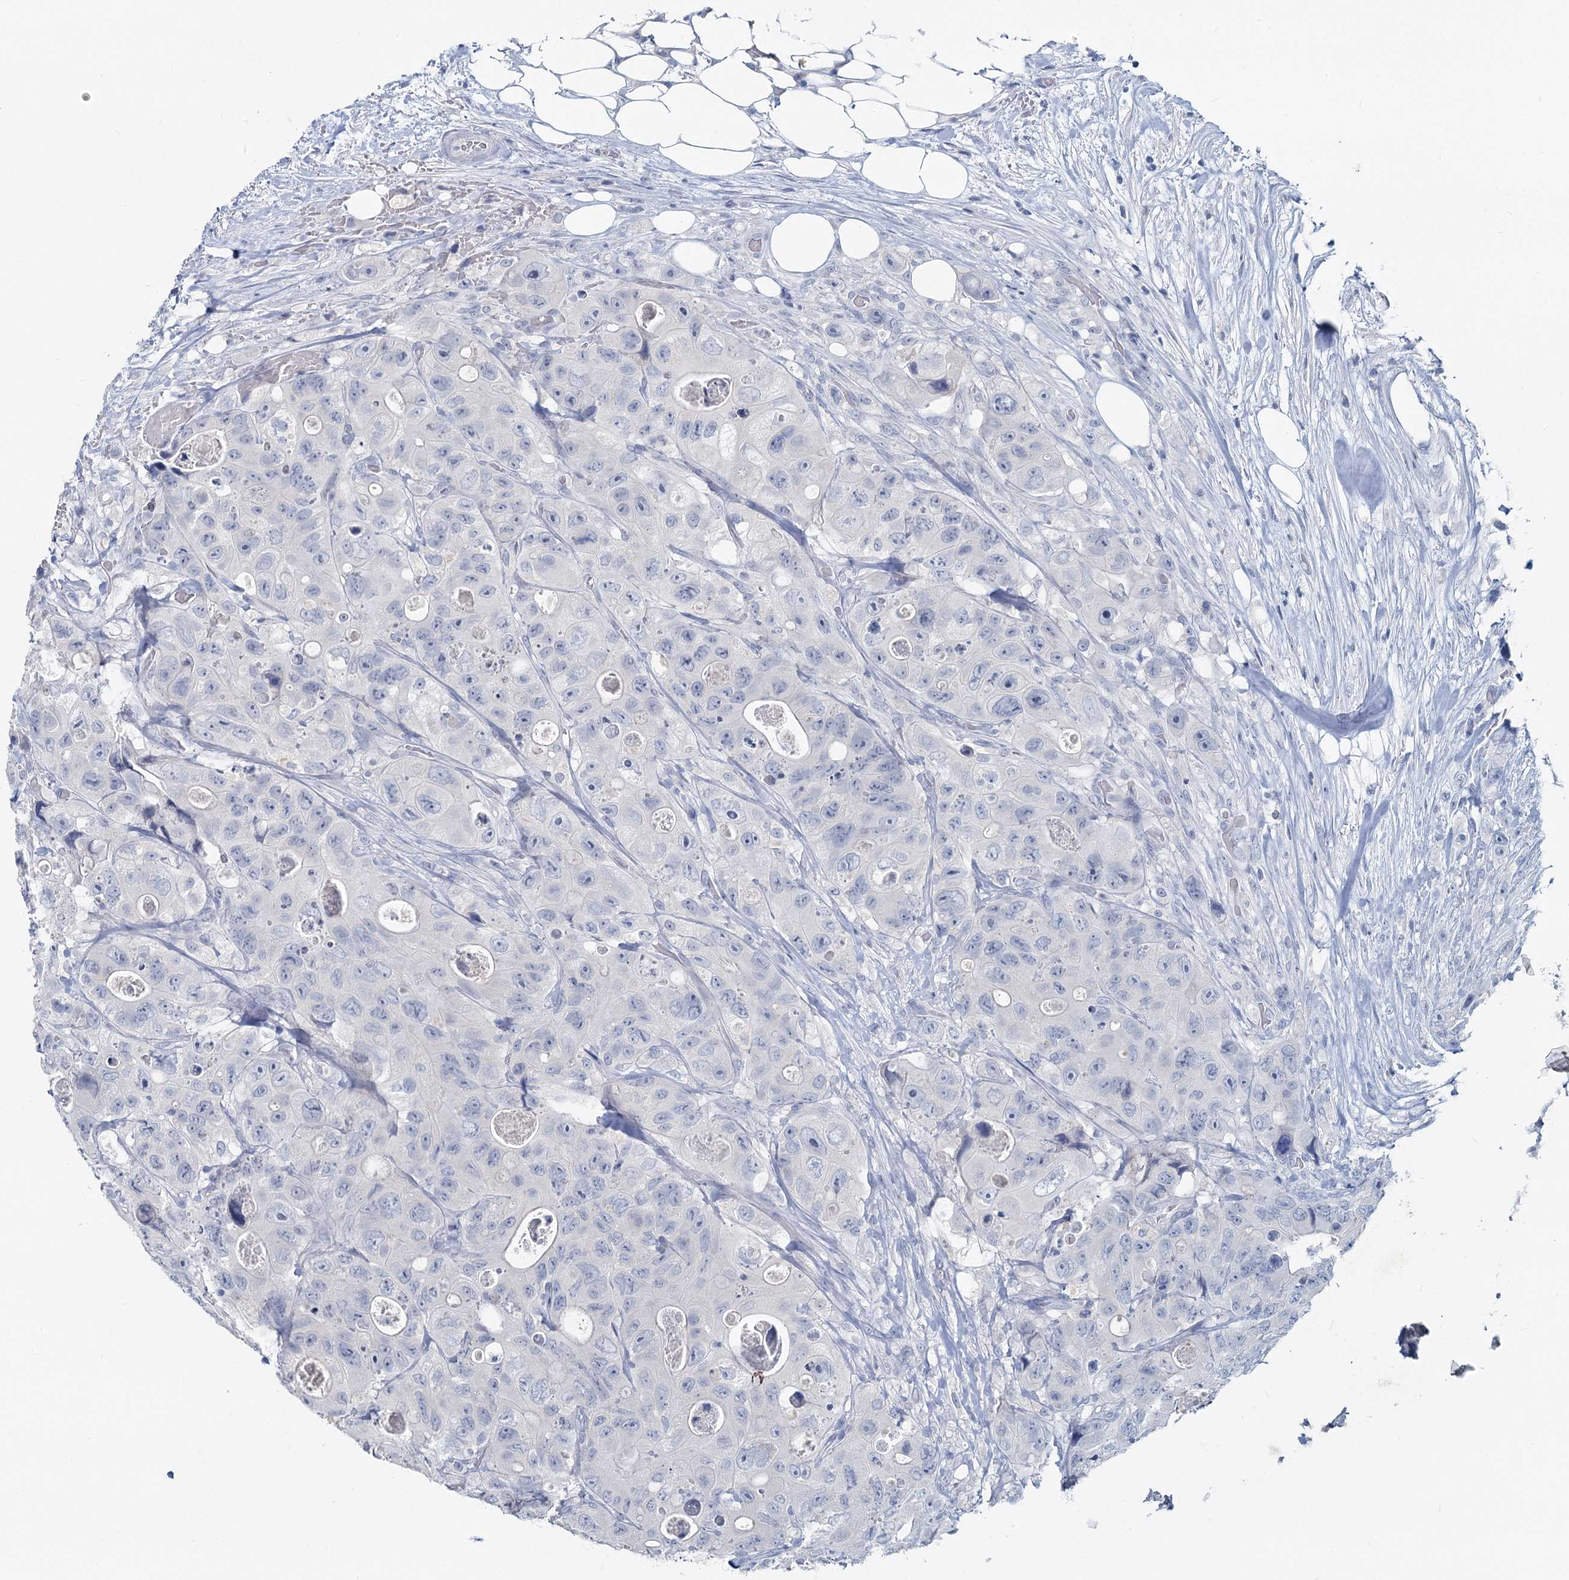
{"staining": {"intensity": "negative", "quantity": "none", "location": "none"}, "tissue": "colorectal cancer", "cell_type": "Tumor cells", "image_type": "cancer", "snomed": [{"axis": "morphology", "description": "Adenocarcinoma, NOS"}, {"axis": "topography", "description": "Colon"}], "caption": "This is an immunohistochemistry (IHC) histopathology image of human colorectal adenocarcinoma. There is no staining in tumor cells.", "gene": "CHGA", "patient": {"sex": "female", "age": 46}}